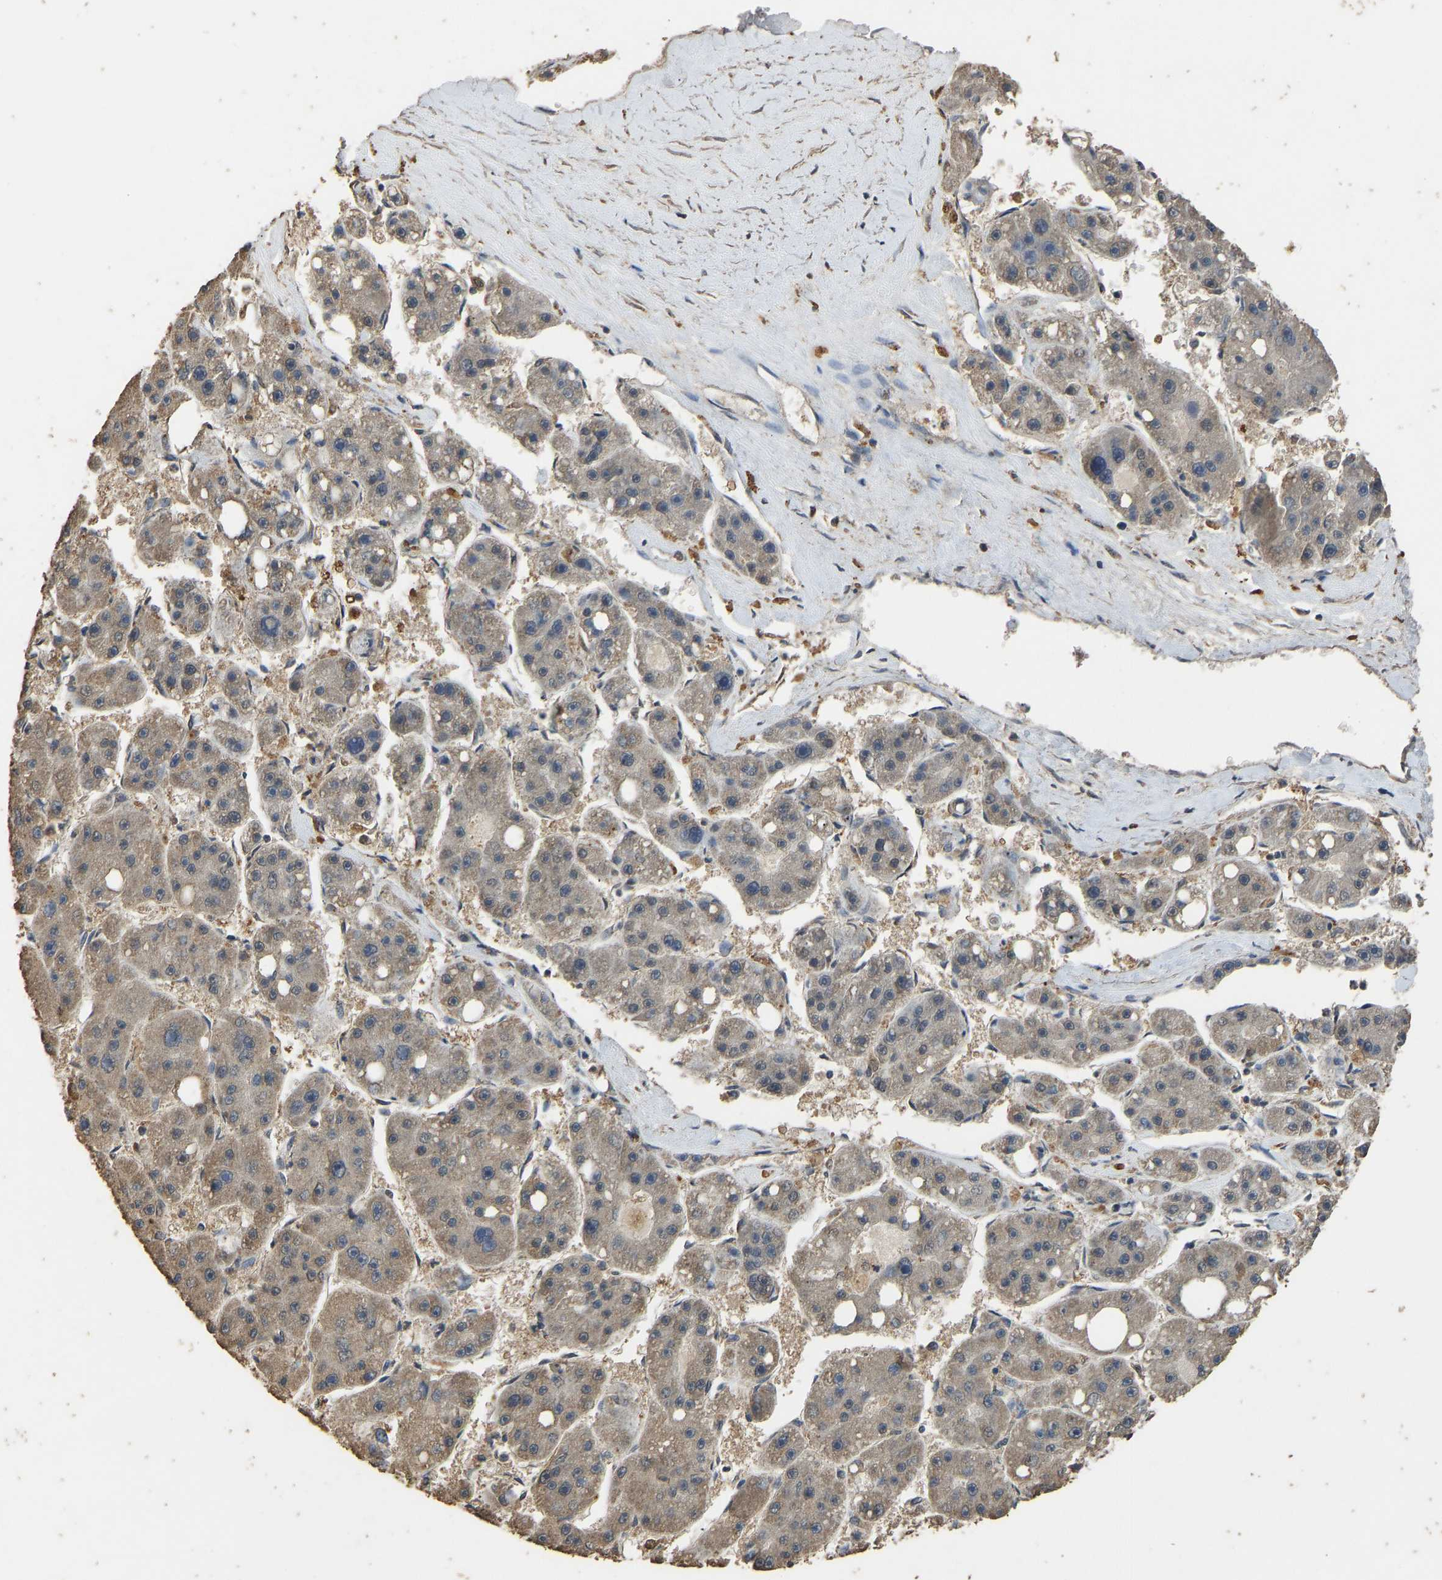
{"staining": {"intensity": "moderate", "quantity": ">75%", "location": "cytoplasmic/membranous"}, "tissue": "liver cancer", "cell_type": "Tumor cells", "image_type": "cancer", "snomed": [{"axis": "morphology", "description": "Carcinoma, Hepatocellular, NOS"}, {"axis": "topography", "description": "Liver"}], "caption": "Brown immunohistochemical staining in human liver cancer reveals moderate cytoplasmic/membranous positivity in approximately >75% of tumor cells.", "gene": "CIDEC", "patient": {"sex": "female", "age": 61}}